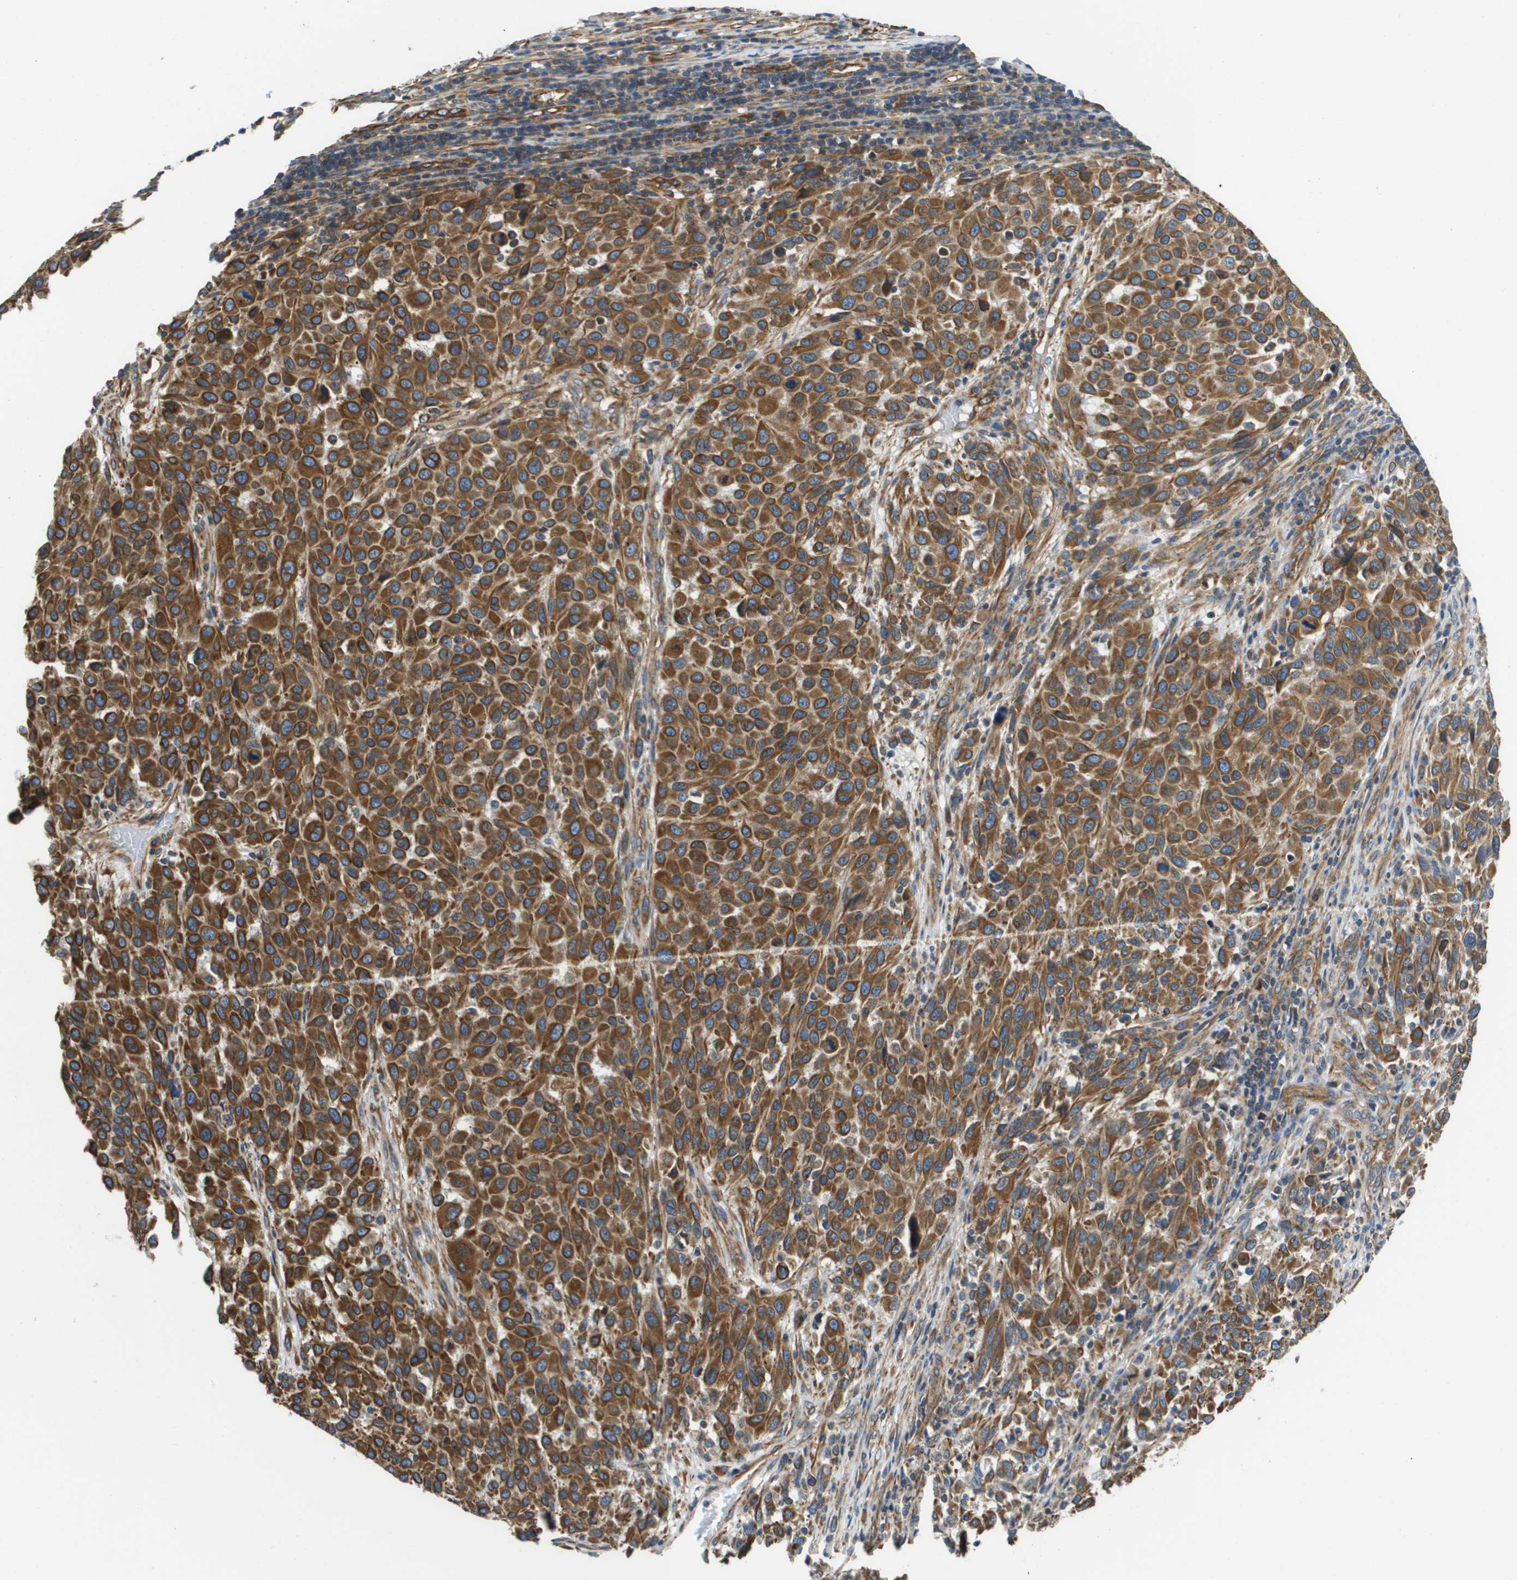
{"staining": {"intensity": "moderate", "quantity": ">75%", "location": "cytoplasmic/membranous"}, "tissue": "melanoma", "cell_type": "Tumor cells", "image_type": "cancer", "snomed": [{"axis": "morphology", "description": "Malignant melanoma, Metastatic site"}, {"axis": "topography", "description": "Lymph node"}], "caption": "Approximately >75% of tumor cells in human malignant melanoma (metastatic site) display moderate cytoplasmic/membranous protein staining as visualized by brown immunohistochemical staining.", "gene": "HSD17B12", "patient": {"sex": "male", "age": 61}}